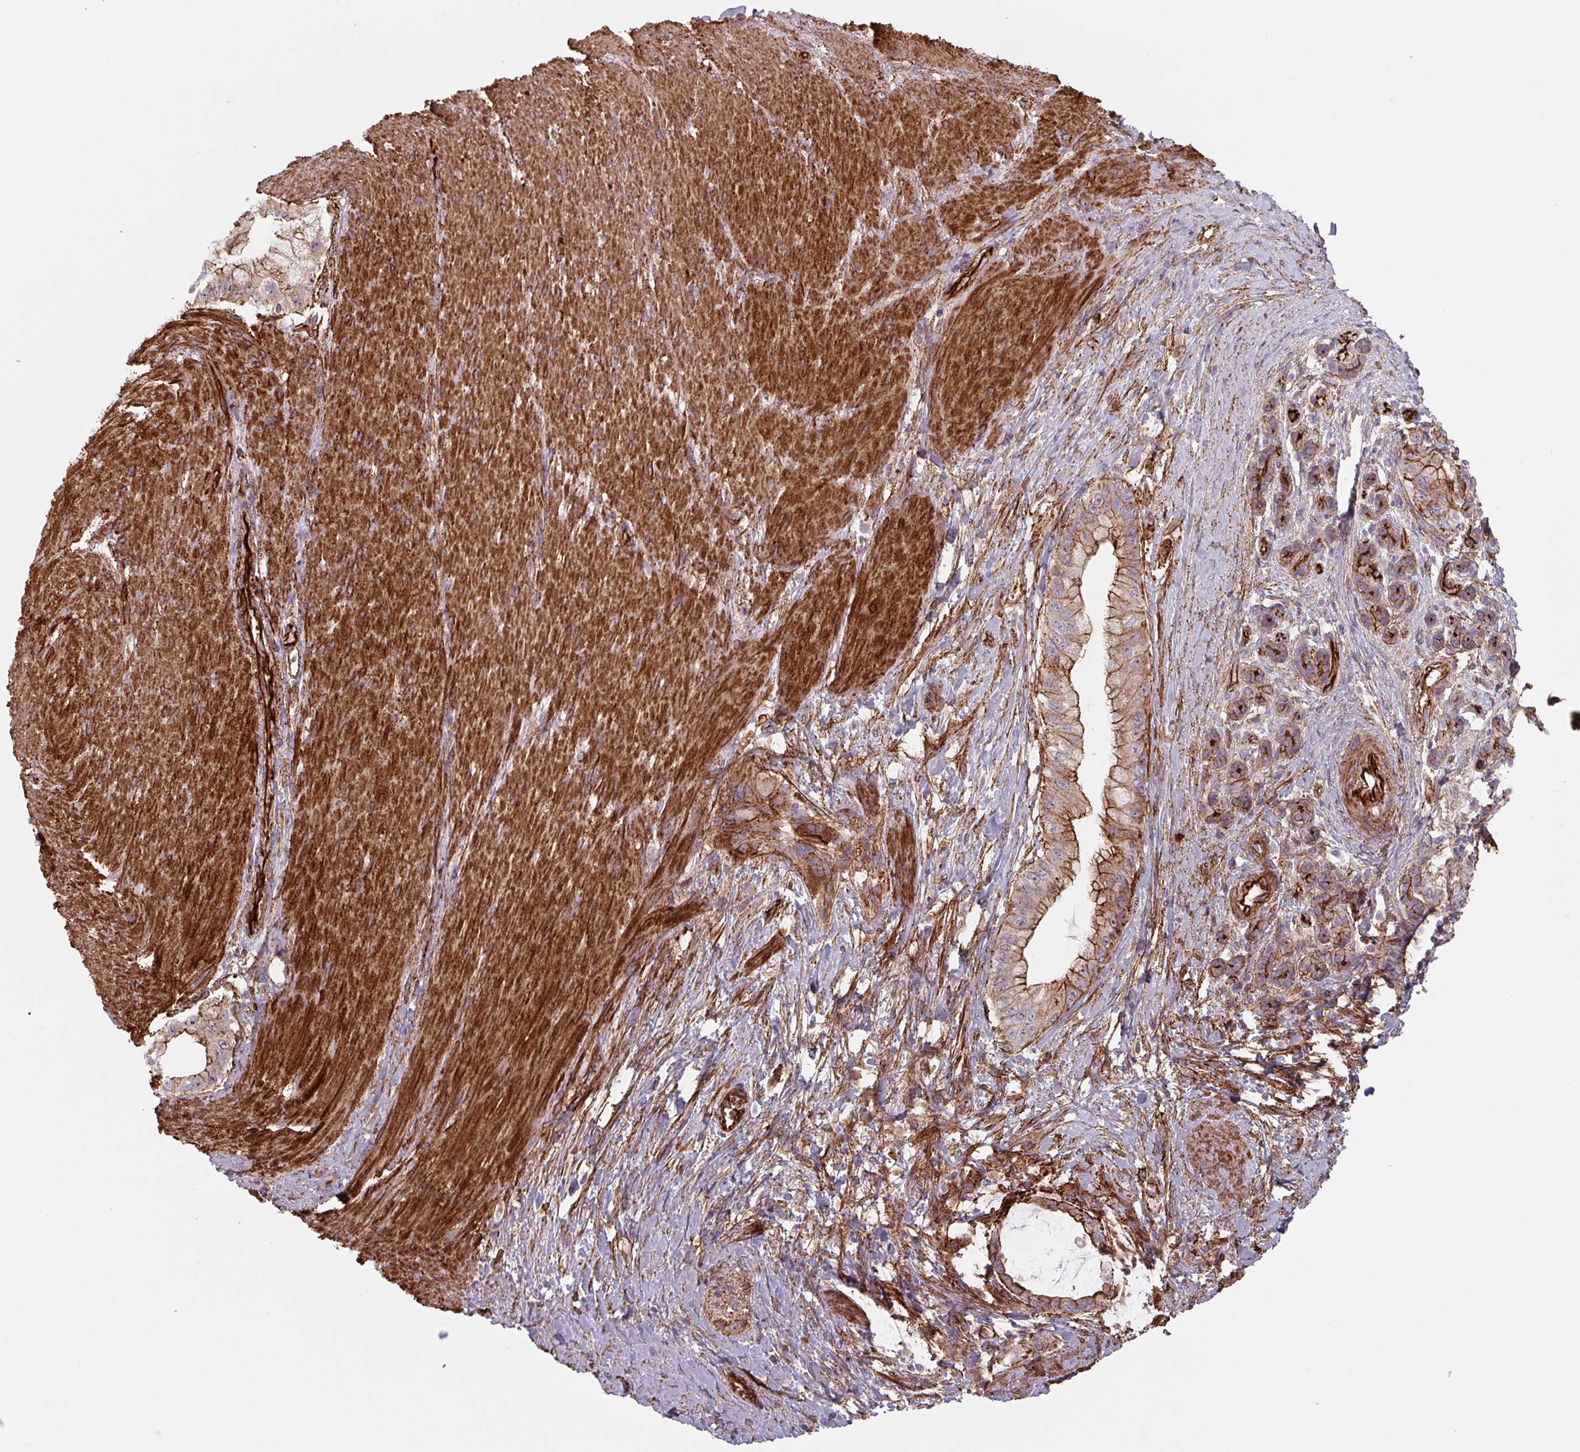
{"staining": {"intensity": "strong", "quantity": "25%-75%", "location": "cytoplasmic/membranous"}, "tissue": "pancreatic cancer", "cell_type": "Tumor cells", "image_type": "cancer", "snomed": [{"axis": "morphology", "description": "Adenocarcinoma, NOS"}, {"axis": "topography", "description": "Pancreas"}], "caption": "High-power microscopy captured an immunohistochemistry (IHC) photomicrograph of pancreatic cancer (adenocarcinoma), revealing strong cytoplasmic/membranous positivity in about 25%-75% of tumor cells.", "gene": "DHFR2", "patient": {"sex": "male", "age": 48}}